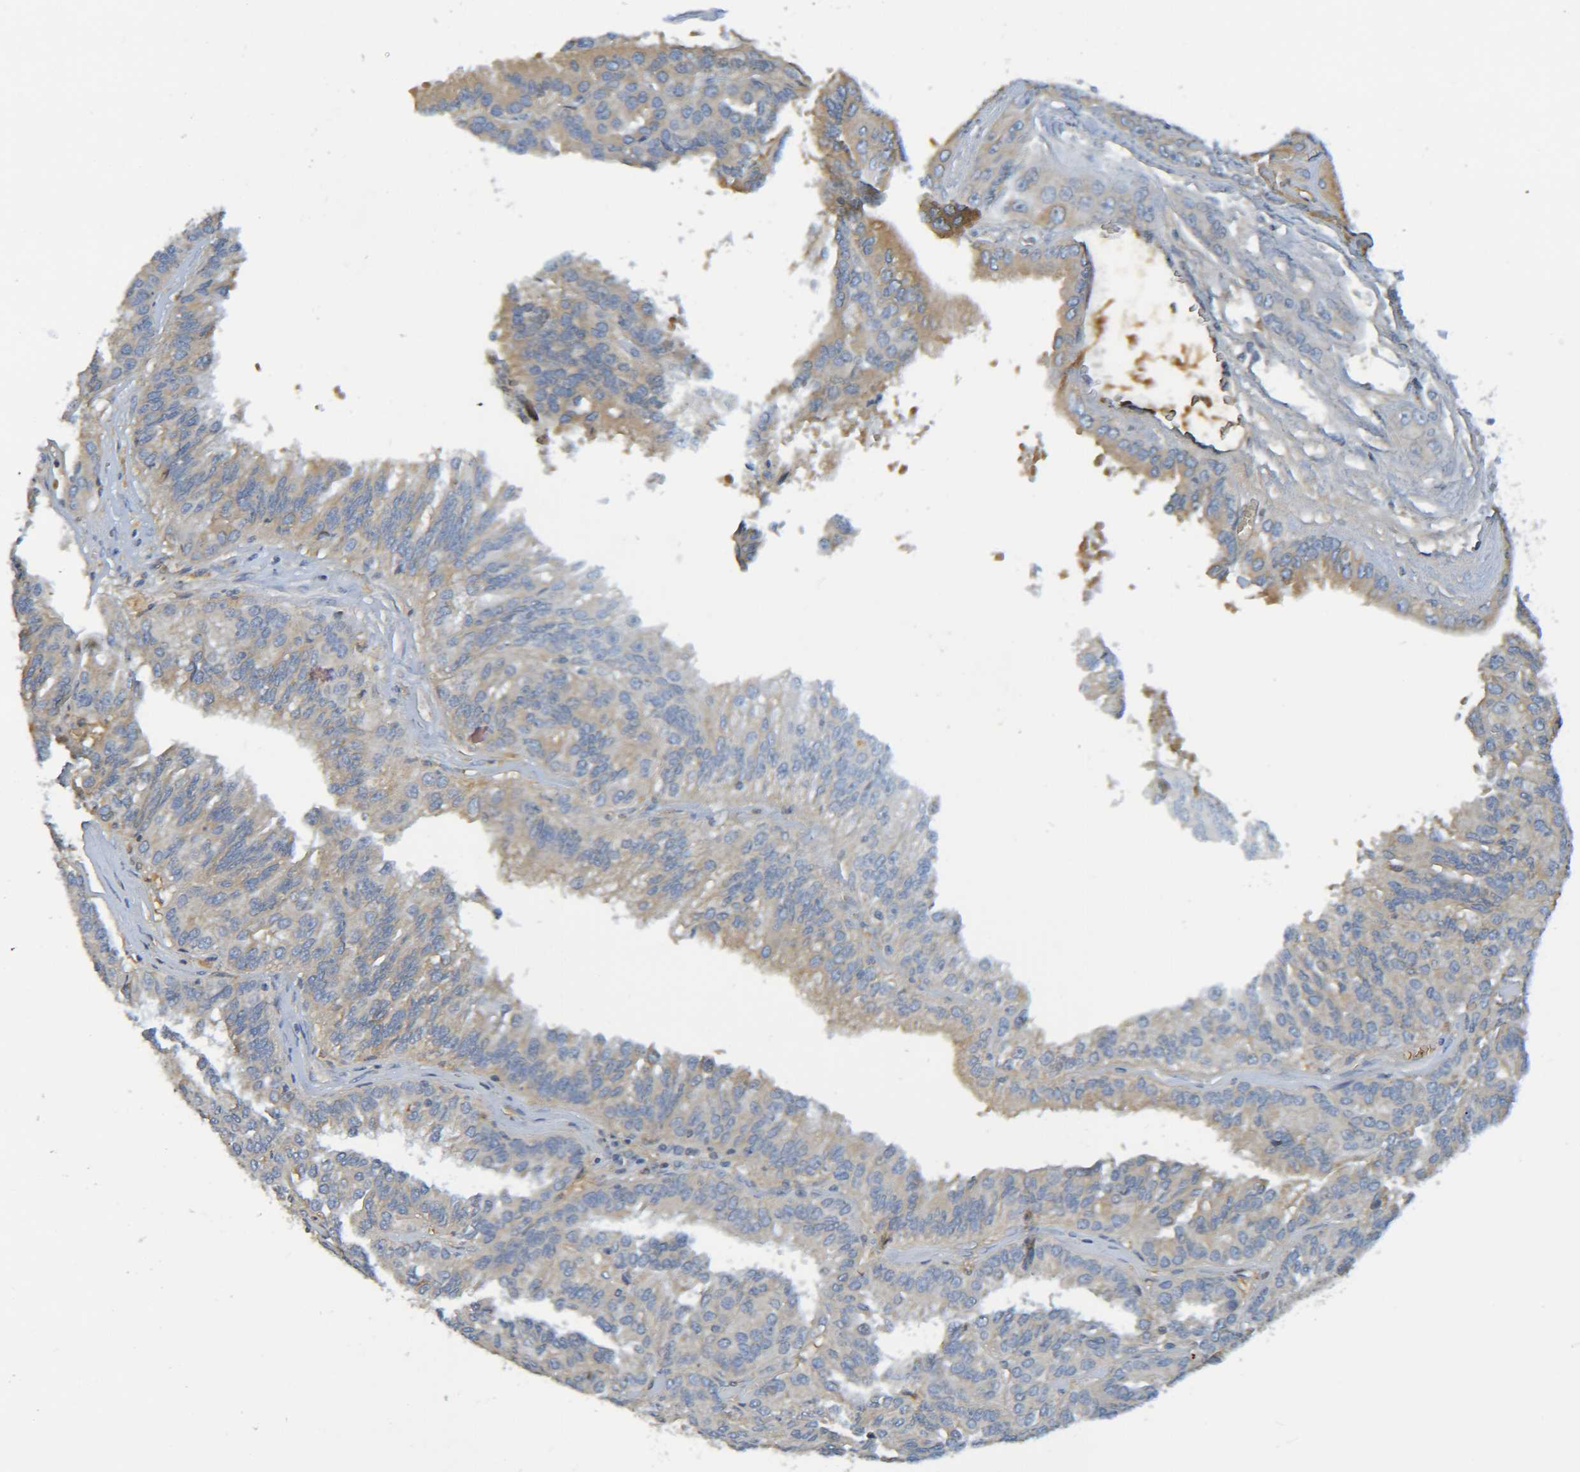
{"staining": {"intensity": "moderate", "quantity": "<25%", "location": "cytoplasmic/membranous"}, "tissue": "renal cancer", "cell_type": "Tumor cells", "image_type": "cancer", "snomed": [{"axis": "morphology", "description": "Adenocarcinoma, NOS"}, {"axis": "topography", "description": "Kidney"}], "caption": "Immunohistochemistry histopathology image of neoplastic tissue: renal cancer (adenocarcinoma) stained using immunohistochemistry (IHC) demonstrates low levels of moderate protein expression localized specifically in the cytoplasmic/membranous of tumor cells, appearing as a cytoplasmic/membranous brown color.", "gene": "C1QA", "patient": {"sex": "male", "age": 46}}